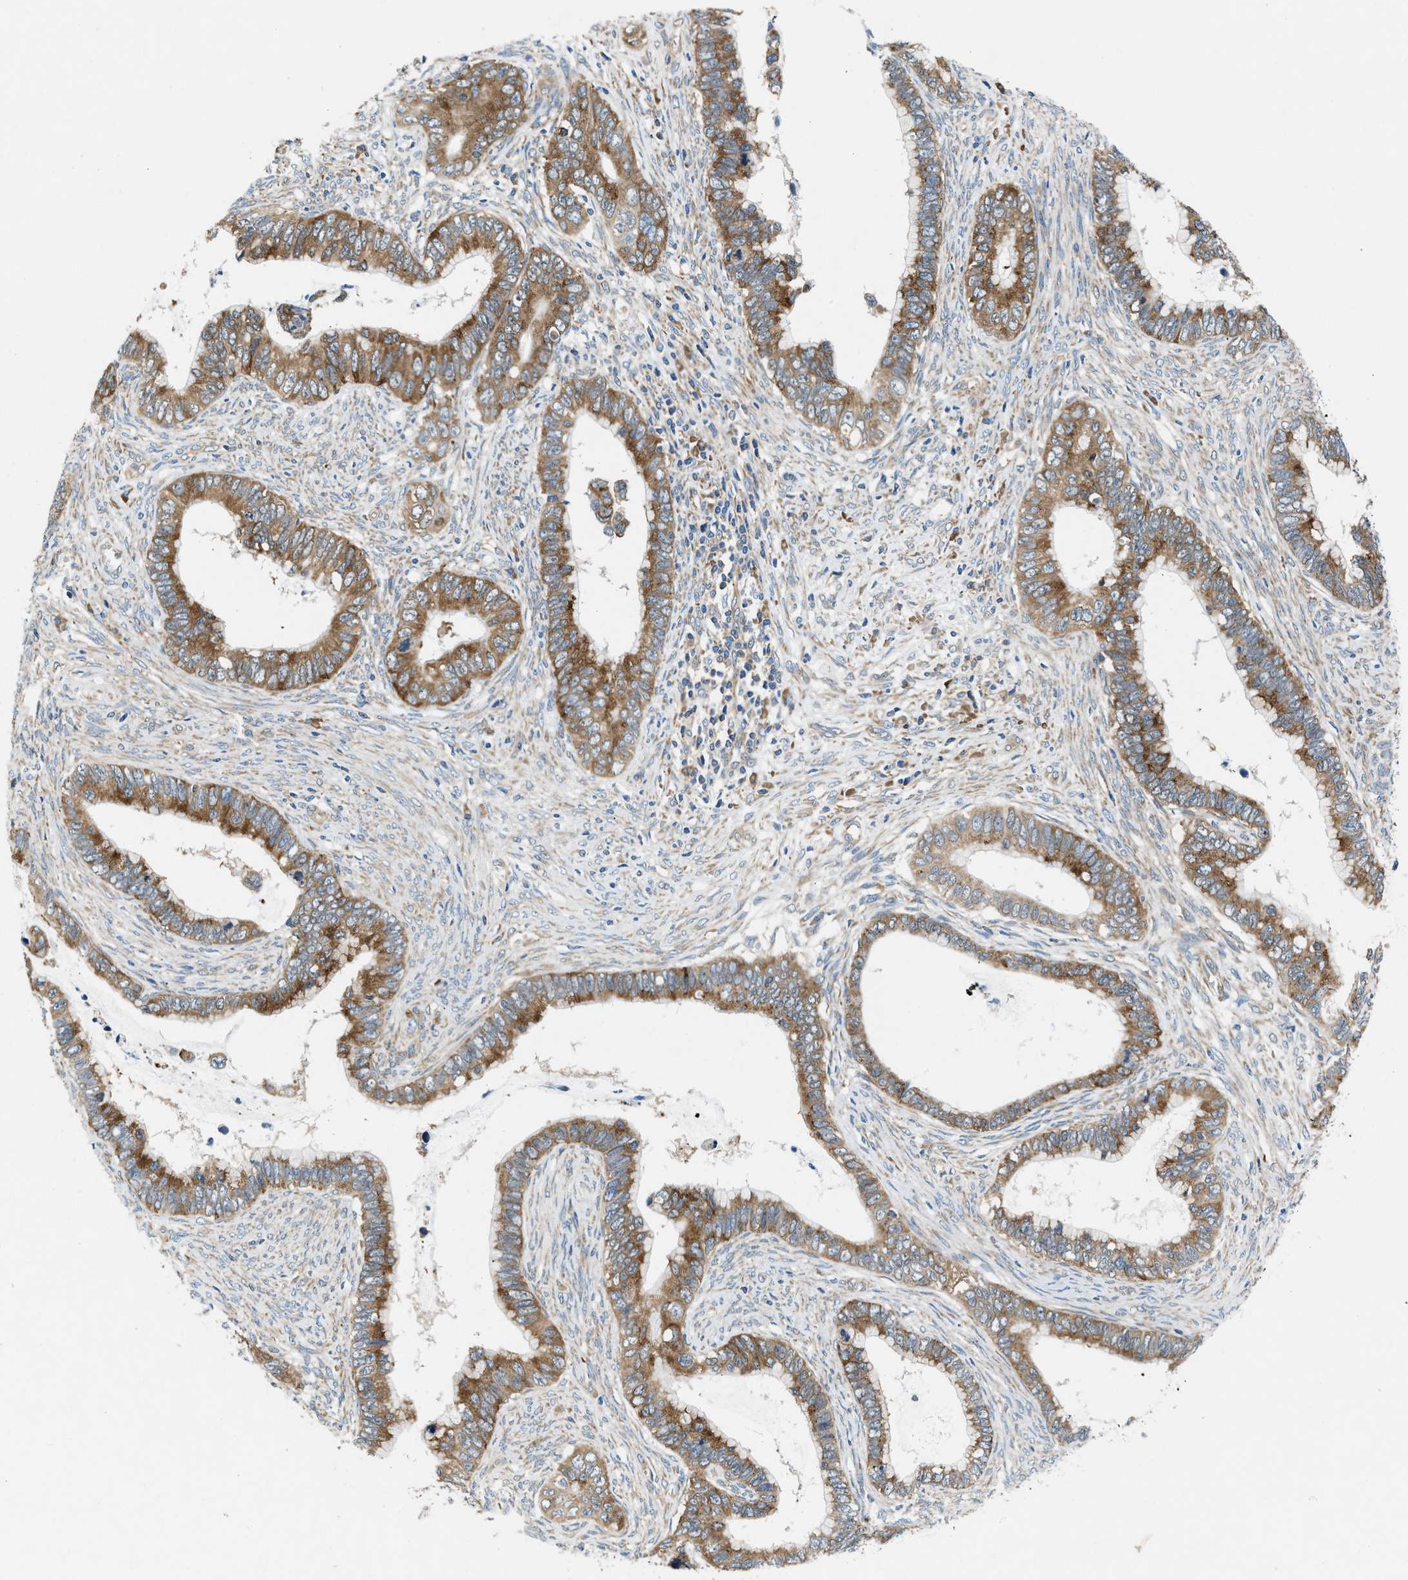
{"staining": {"intensity": "moderate", "quantity": ">75%", "location": "cytoplasmic/membranous"}, "tissue": "cervical cancer", "cell_type": "Tumor cells", "image_type": "cancer", "snomed": [{"axis": "morphology", "description": "Adenocarcinoma, NOS"}, {"axis": "topography", "description": "Cervix"}], "caption": "High-magnification brightfield microscopy of cervical adenocarcinoma stained with DAB (brown) and counterstained with hematoxylin (blue). tumor cells exhibit moderate cytoplasmic/membranous expression is appreciated in about>75% of cells.", "gene": "PA2G4", "patient": {"sex": "female", "age": 44}}